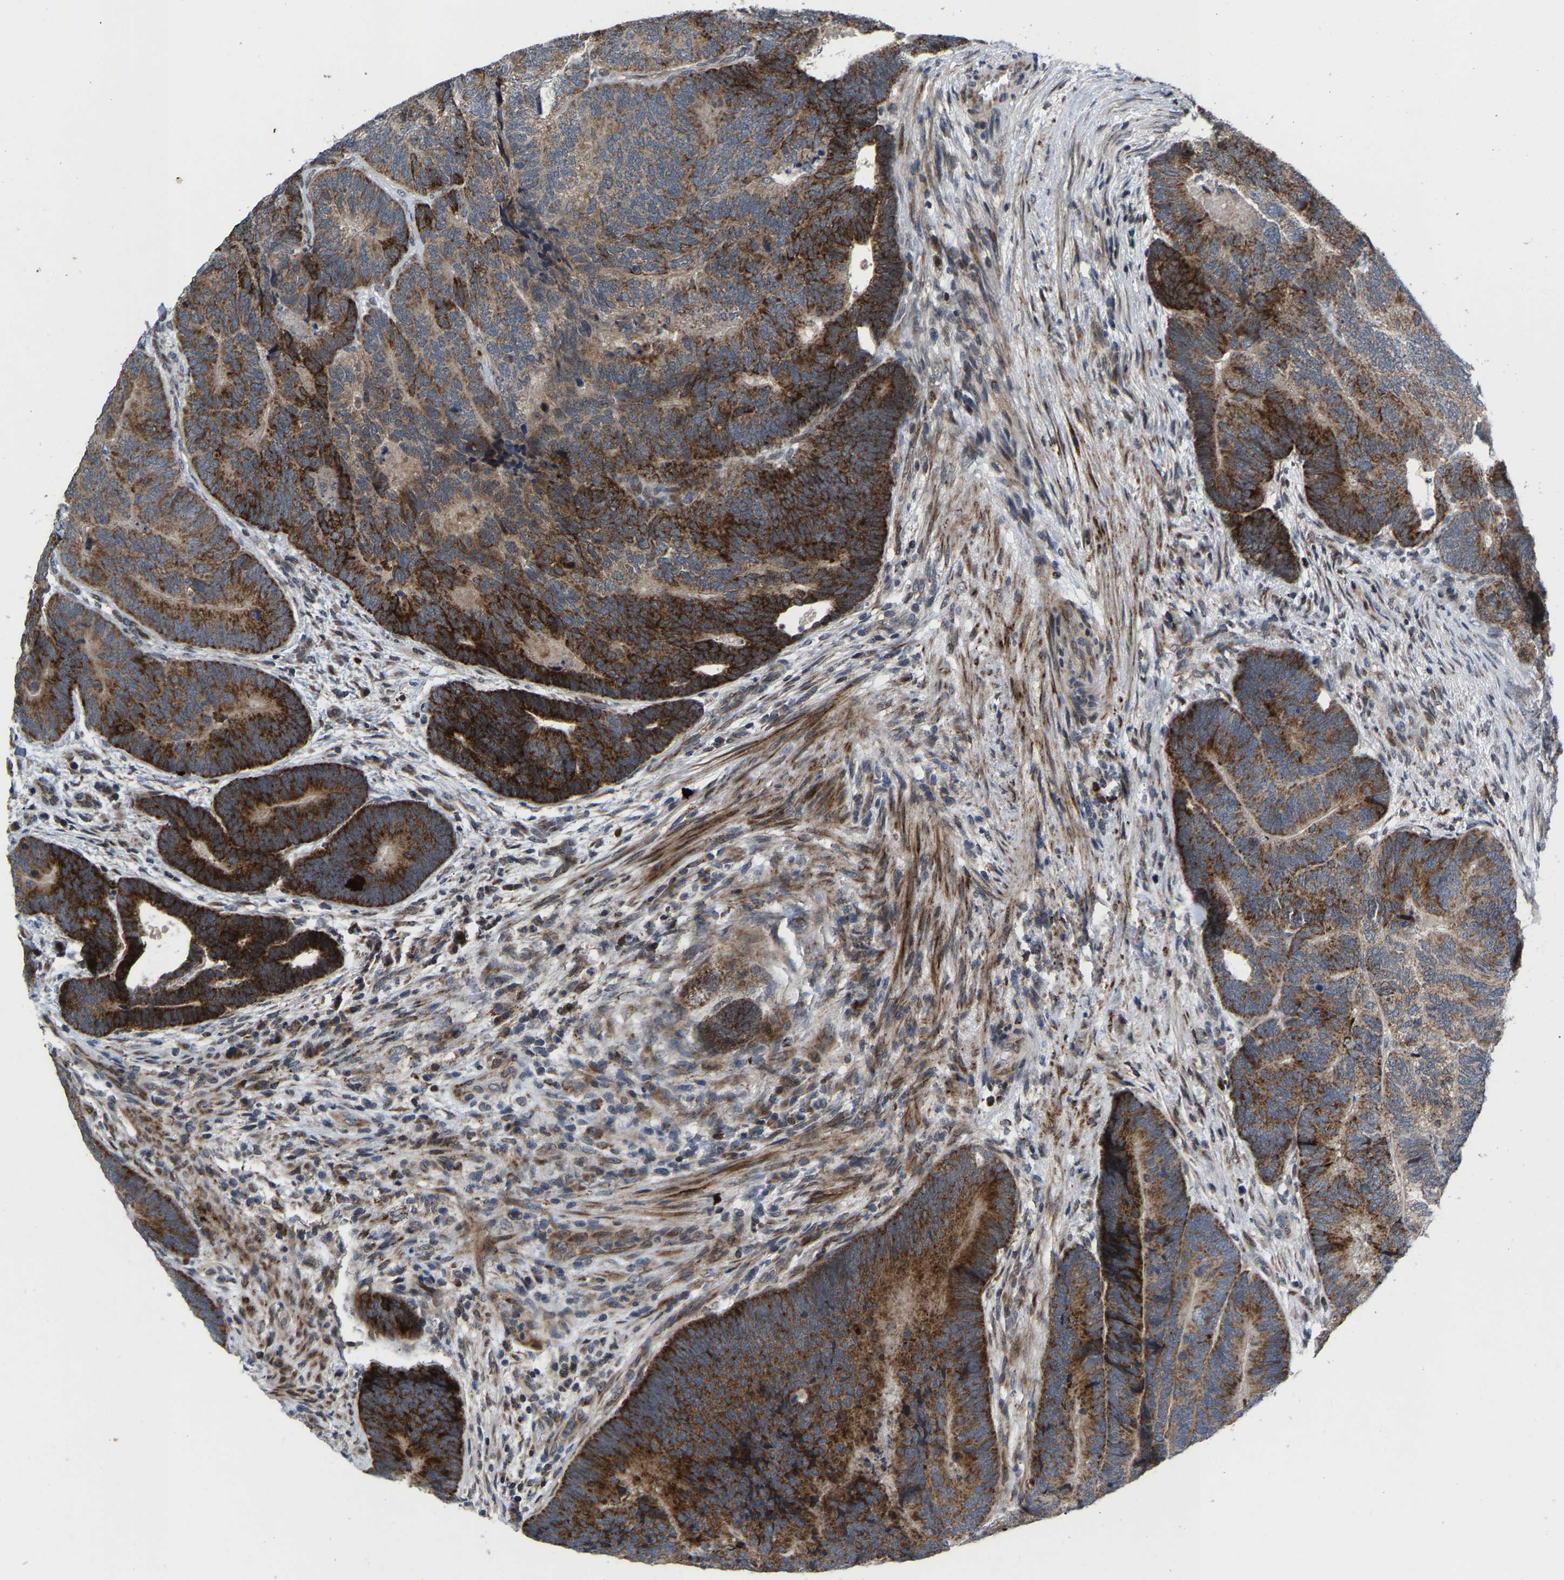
{"staining": {"intensity": "strong", "quantity": ">75%", "location": "cytoplasmic/membranous"}, "tissue": "colorectal cancer", "cell_type": "Tumor cells", "image_type": "cancer", "snomed": [{"axis": "morphology", "description": "Adenocarcinoma, NOS"}, {"axis": "topography", "description": "Colon"}], "caption": "This is a histology image of immunohistochemistry staining of adenocarcinoma (colorectal), which shows strong staining in the cytoplasmic/membranous of tumor cells.", "gene": "TDRKH", "patient": {"sex": "female", "age": 67}}